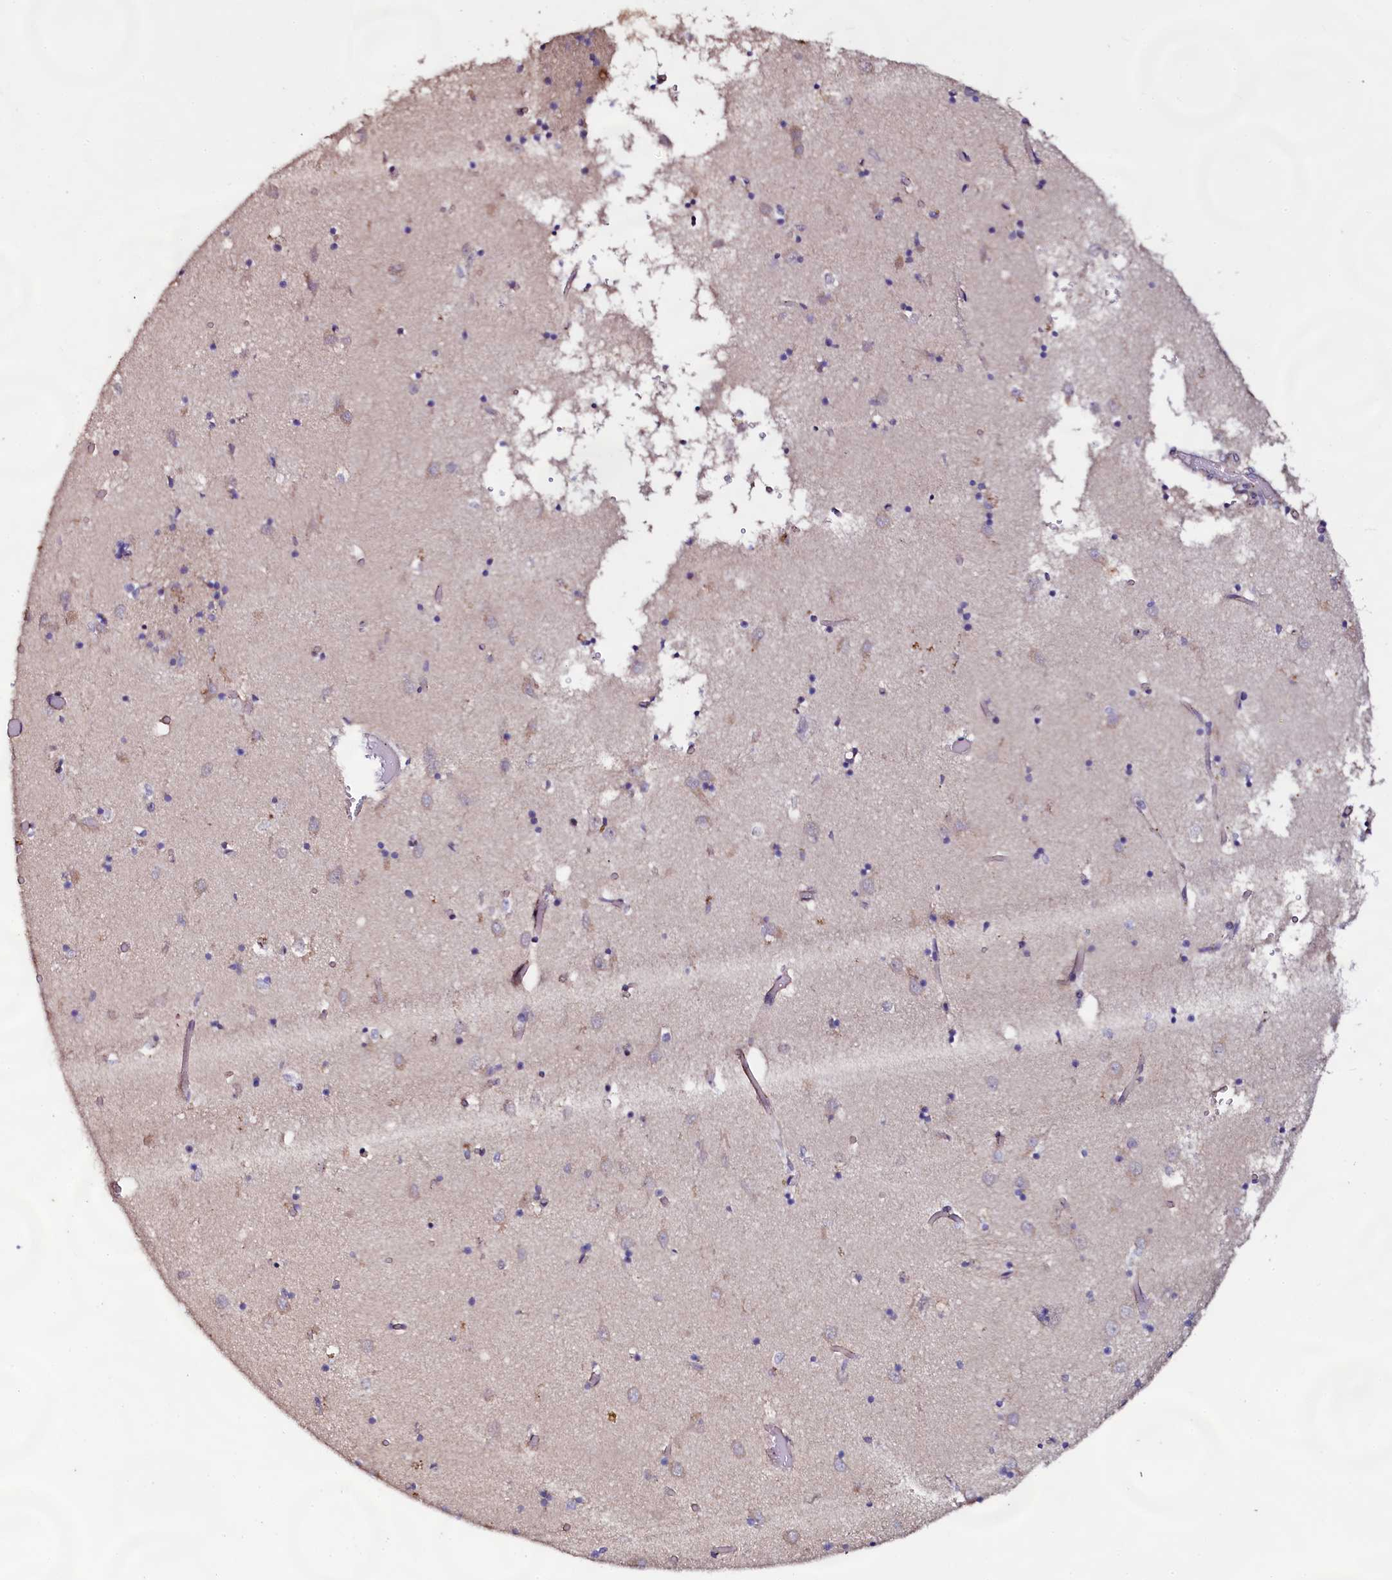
{"staining": {"intensity": "weak", "quantity": "<25%", "location": "cytoplasmic/membranous"}, "tissue": "caudate", "cell_type": "Glial cells", "image_type": "normal", "snomed": [{"axis": "morphology", "description": "Normal tissue, NOS"}, {"axis": "topography", "description": "Lateral ventricle wall"}], "caption": "This is a histopathology image of immunohistochemistry staining of unremarkable caudate, which shows no staining in glial cells.", "gene": "USPL1", "patient": {"sex": "male", "age": 70}}